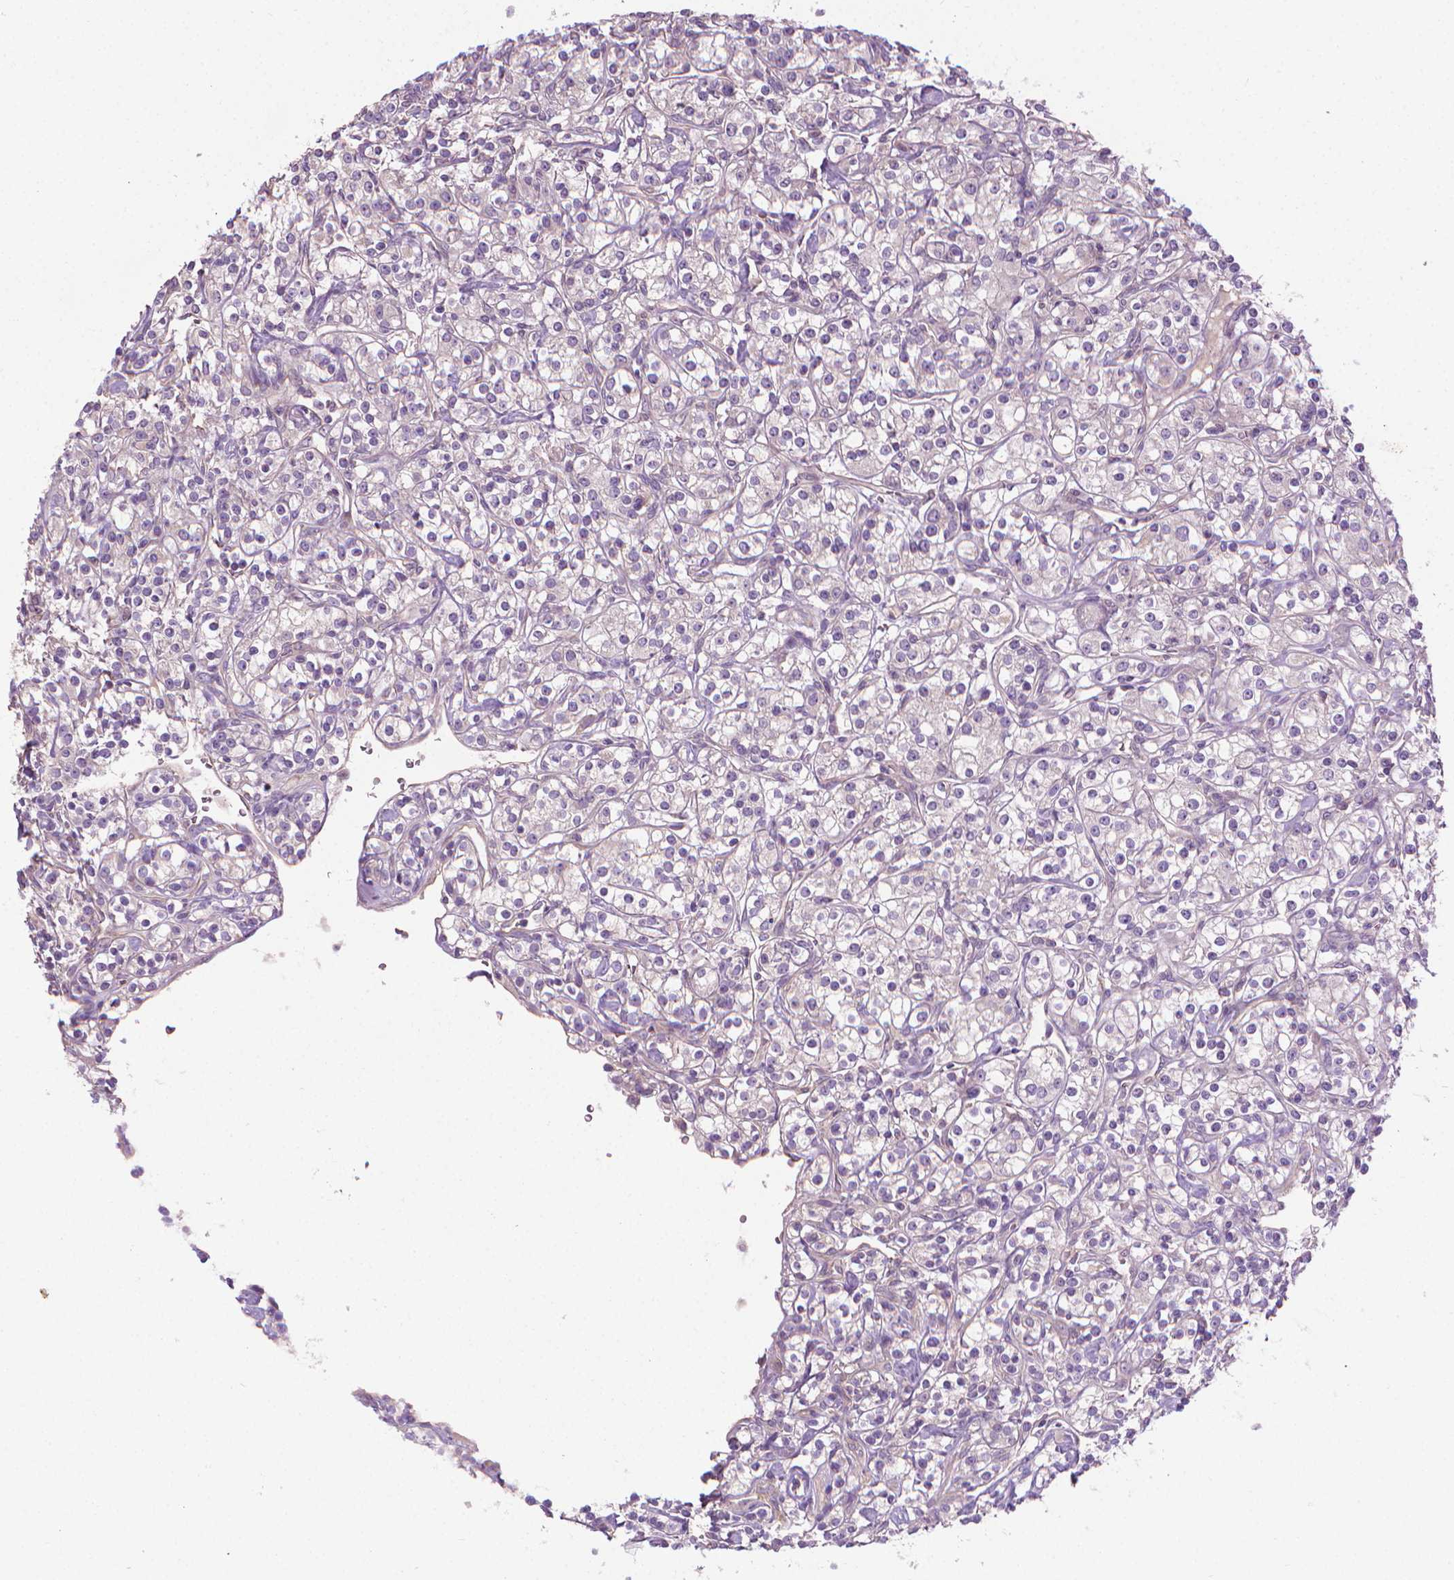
{"staining": {"intensity": "negative", "quantity": "none", "location": "none"}, "tissue": "renal cancer", "cell_type": "Tumor cells", "image_type": "cancer", "snomed": [{"axis": "morphology", "description": "Adenocarcinoma, NOS"}, {"axis": "topography", "description": "Kidney"}], "caption": "Tumor cells show no significant protein staining in renal cancer (adenocarcinoma).", "gene": "RIIAD1", "patient": {"sex": "male", "age": 77}}